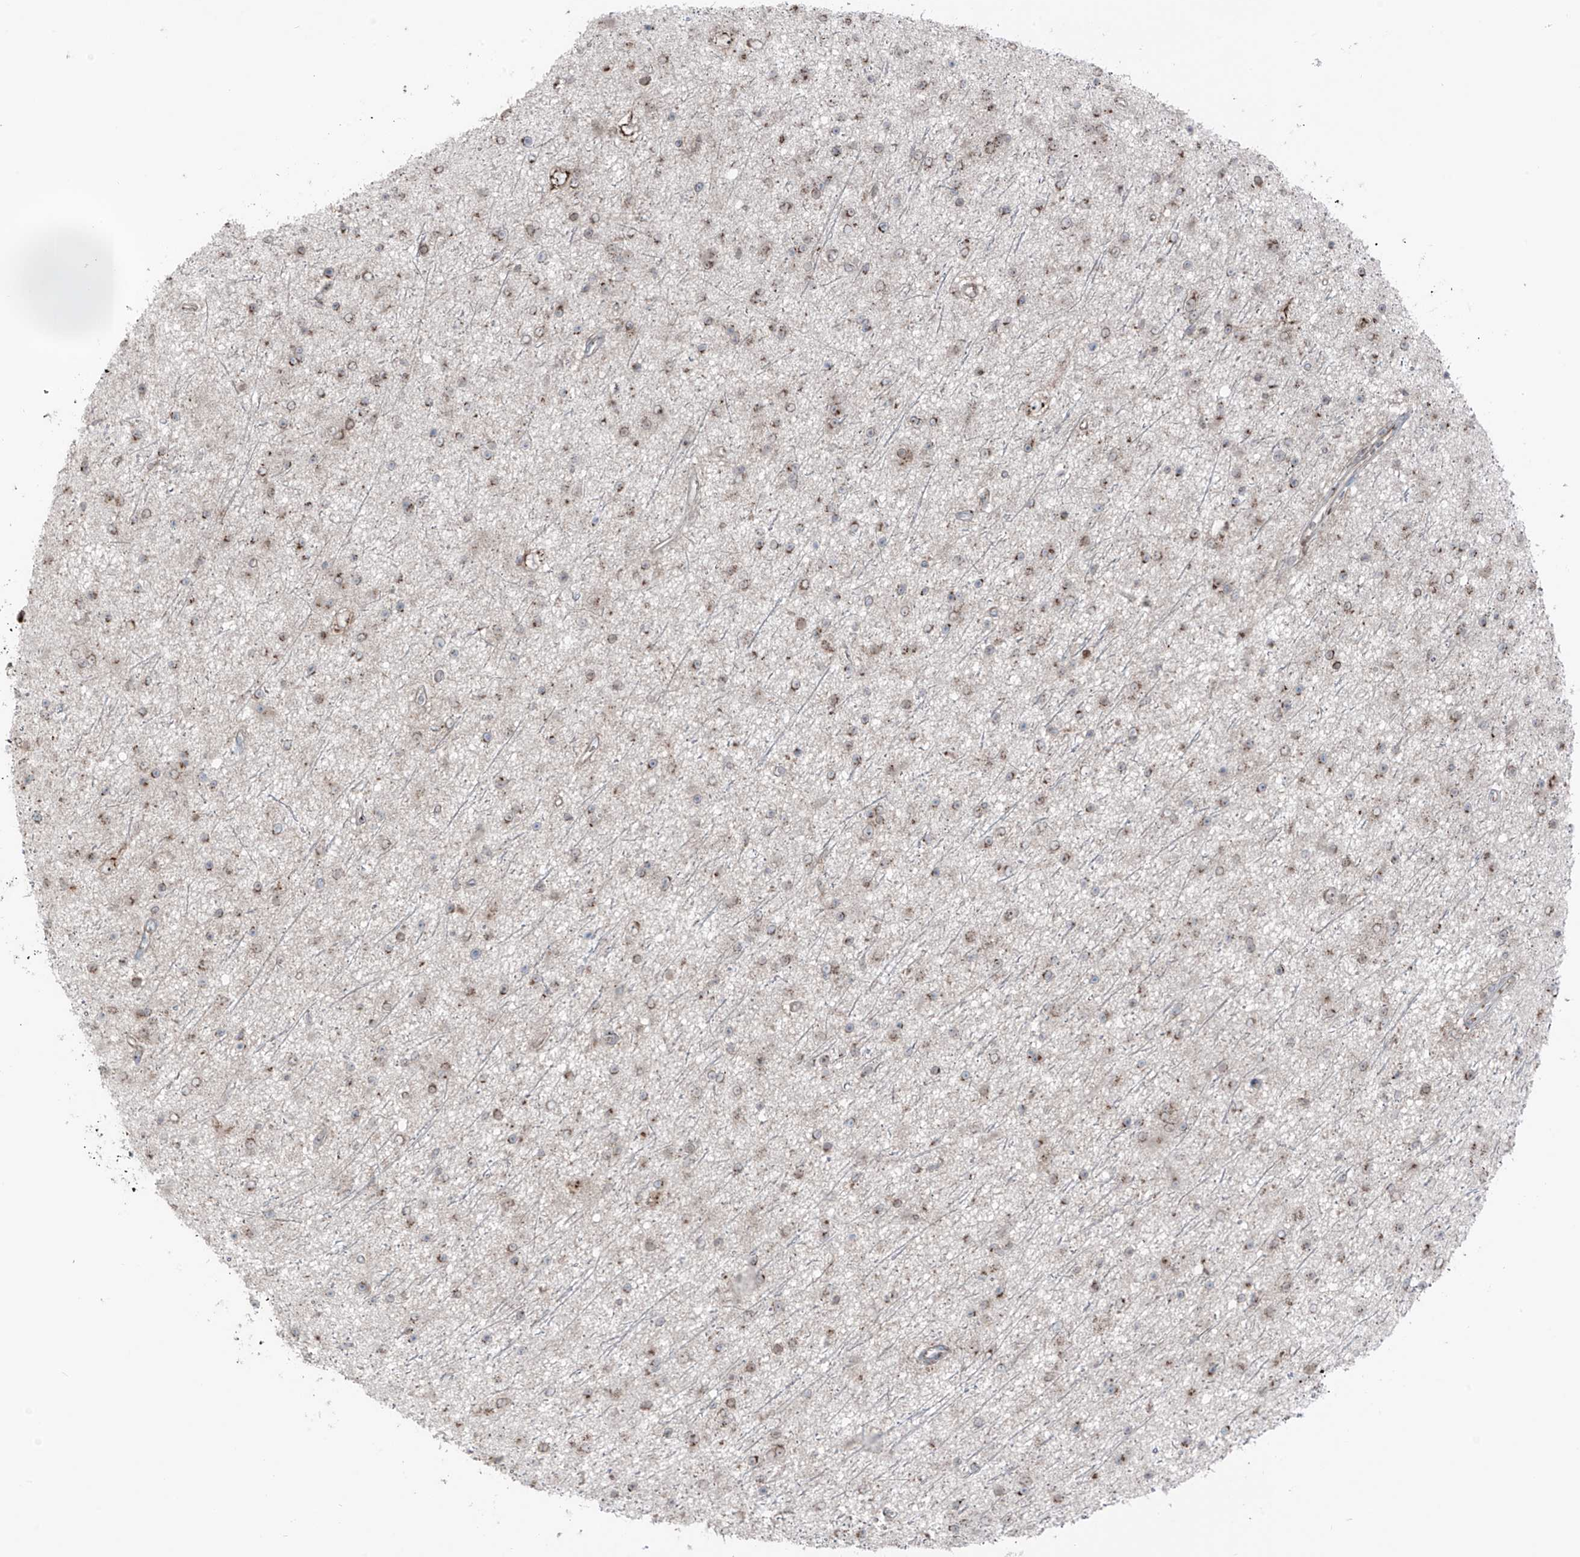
{"staining": {"intensity": "weak", "quantity": "25%-75%", "location": "cytoplasmic/membranous"}, "tissue": "glioma", "cell_type": "Tumor cells", "image_type": "cancer", "snomed": [{"axis": "morphology", "description": "Glioma, malignant, Low grade"}, {"axis": "topography", "description": "Cerebral cortex"}], "caption": "This is an image of IHC staining of malignant low-grade glioma, which shows weak staining in the cytoplasmic/membranous of tumor cells.", "gene": "ERLEC1", "patient": {"sex": "female", "age": 39}}